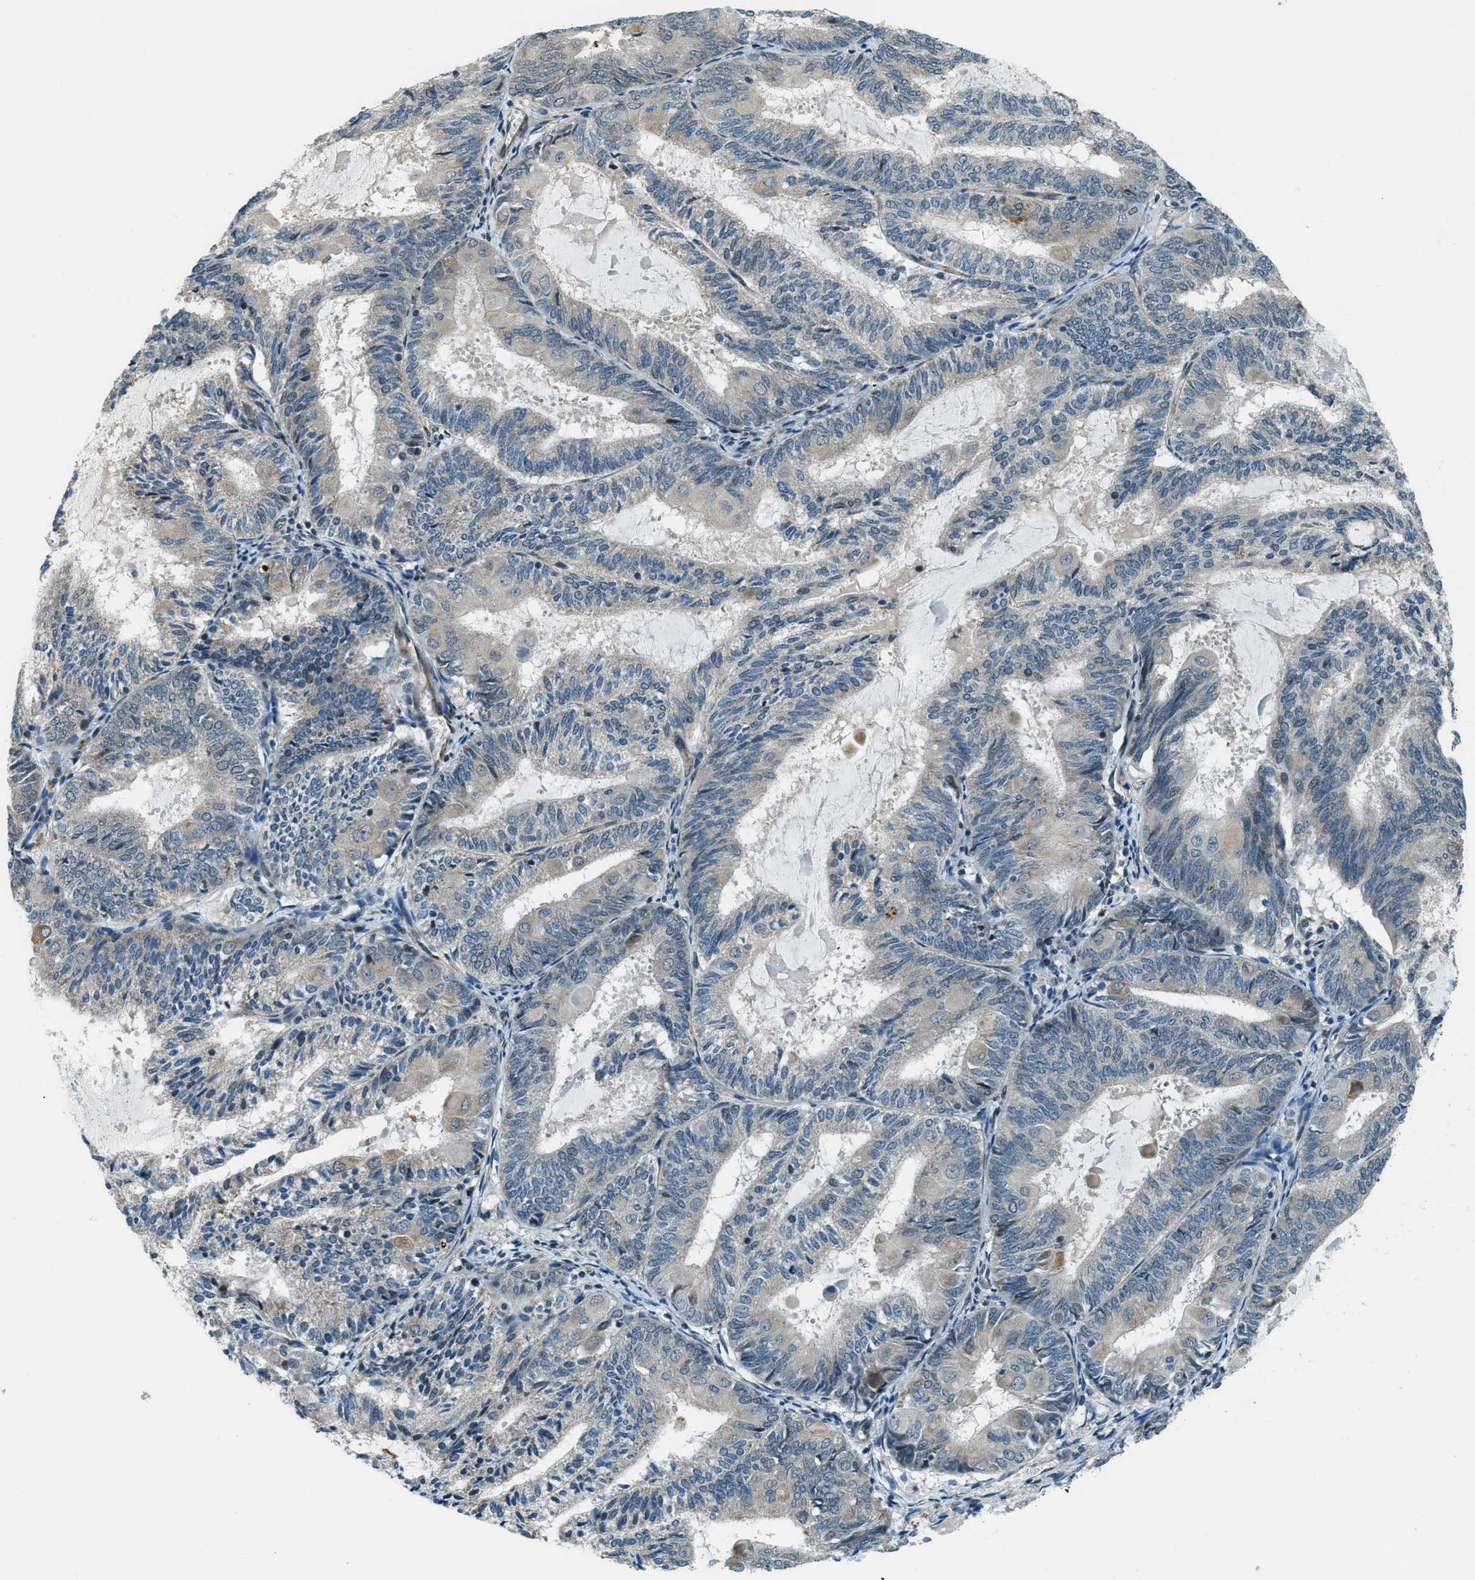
{"staining": {"intensity": "negative", "quantity": "none", "location": "none"}, "tissue": "endometrial cancer", "cell_type": "Tumor cells", "image_type": "cancer", "snomed": [{"axis": "morphology", "description": "Adenocarcinoma, NOS"}, {"axis": "topography", "description": "Endometrium"}], "caption": "This is a histopathology image of IHC staining of endometrial cancer, which shows no staining in tumor cells.", "gene": "GINM1", "patient": {"sex": "female", "age": 81}}